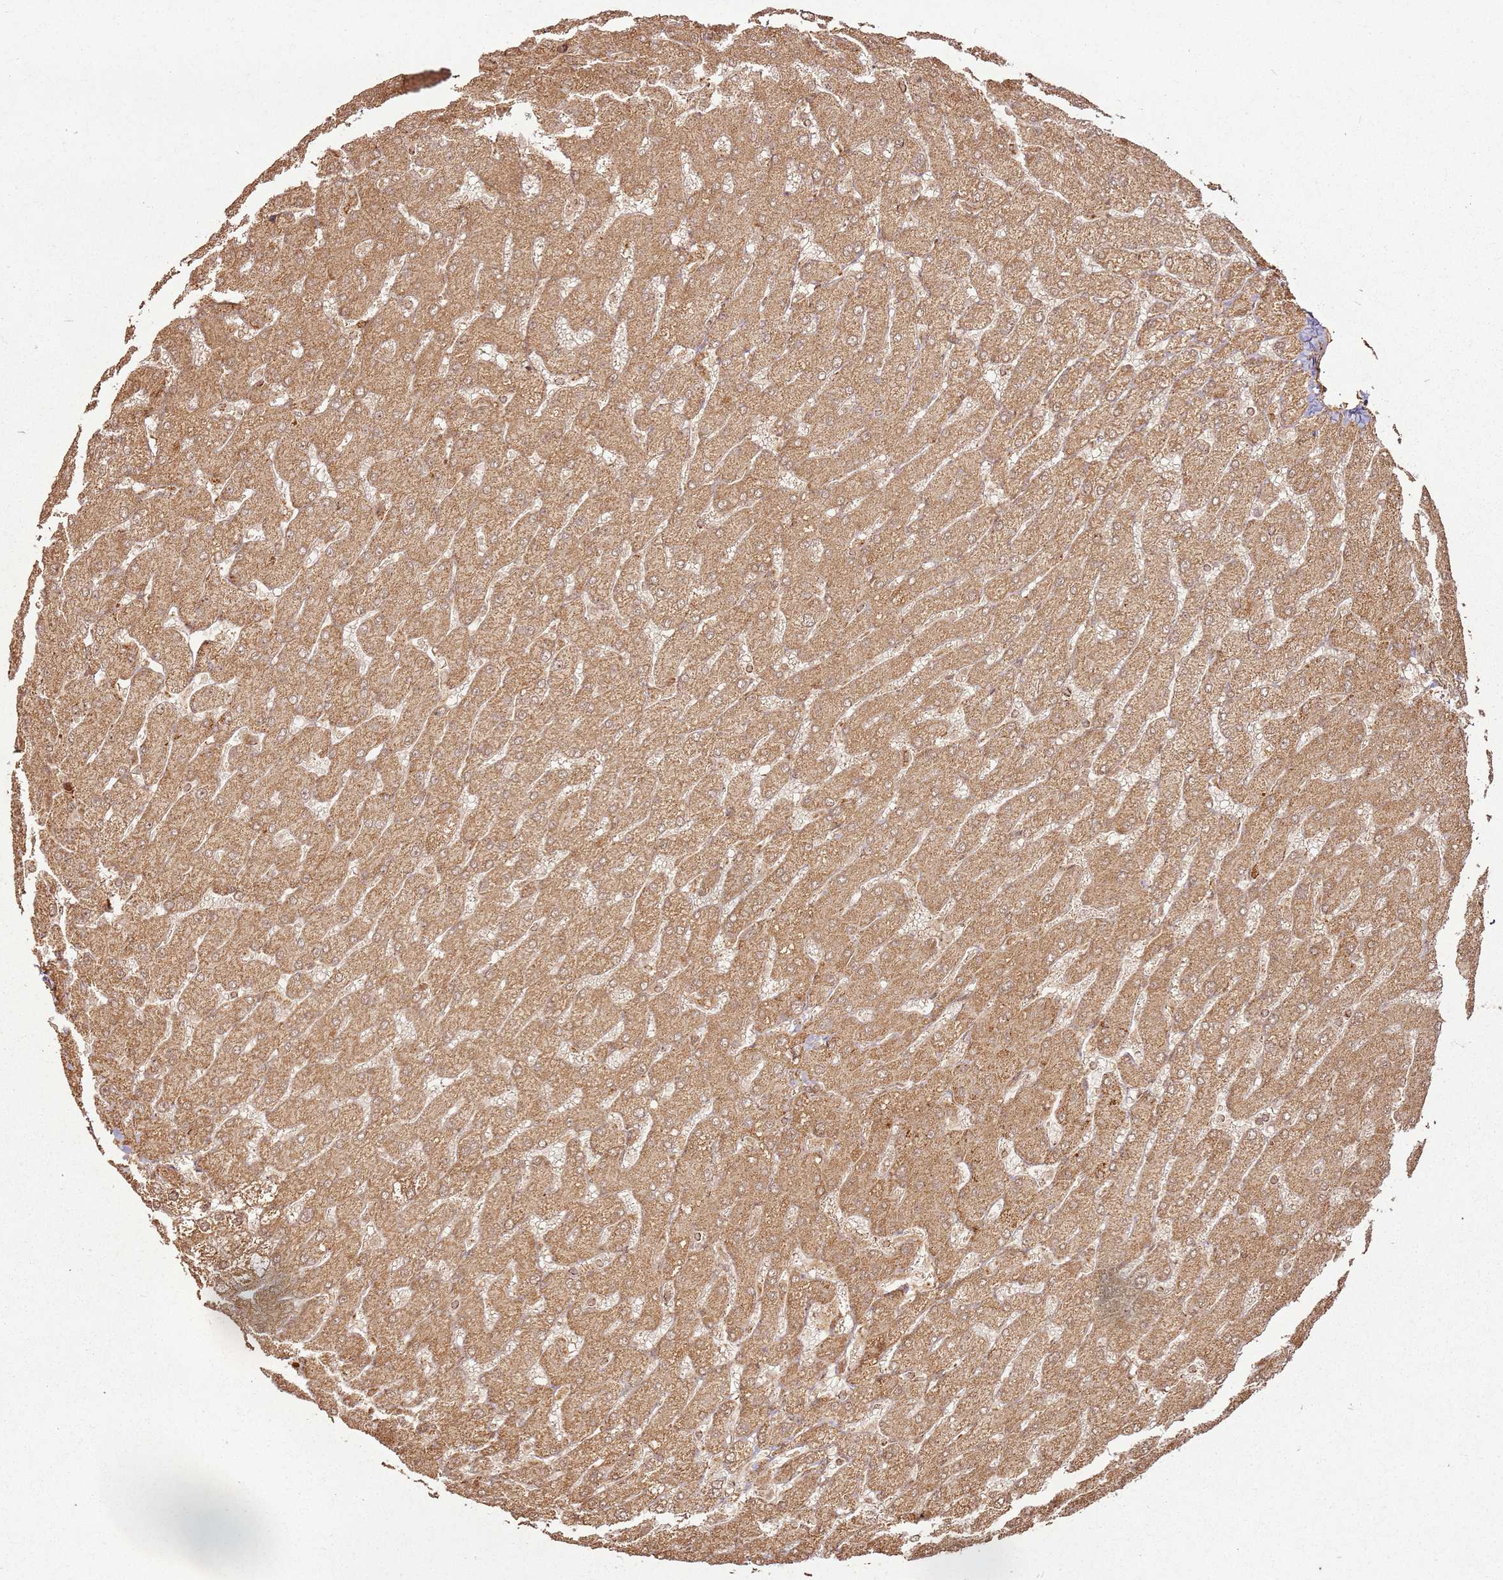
{"staining": {"intensity": "moderate", "quantity": ">75%", "location": "cytoplasmic/membranous"}, "tissue": "liver", "cell_type": "Cholangiocytes", "image_type": "normal", "snomed": [{"axis": "morphology", "description": "Normal tissue, NOS"}, {"axis": "topography", "description": "Liver"}], "caption": "Immunohistochemical staining of benign liver reveals moderate cytoplasmic/membranous protein positivity in approximately >75% of cholangiocytes.", "gene": "MRPS6", "patient": {"sex": "male", "age": 55}}